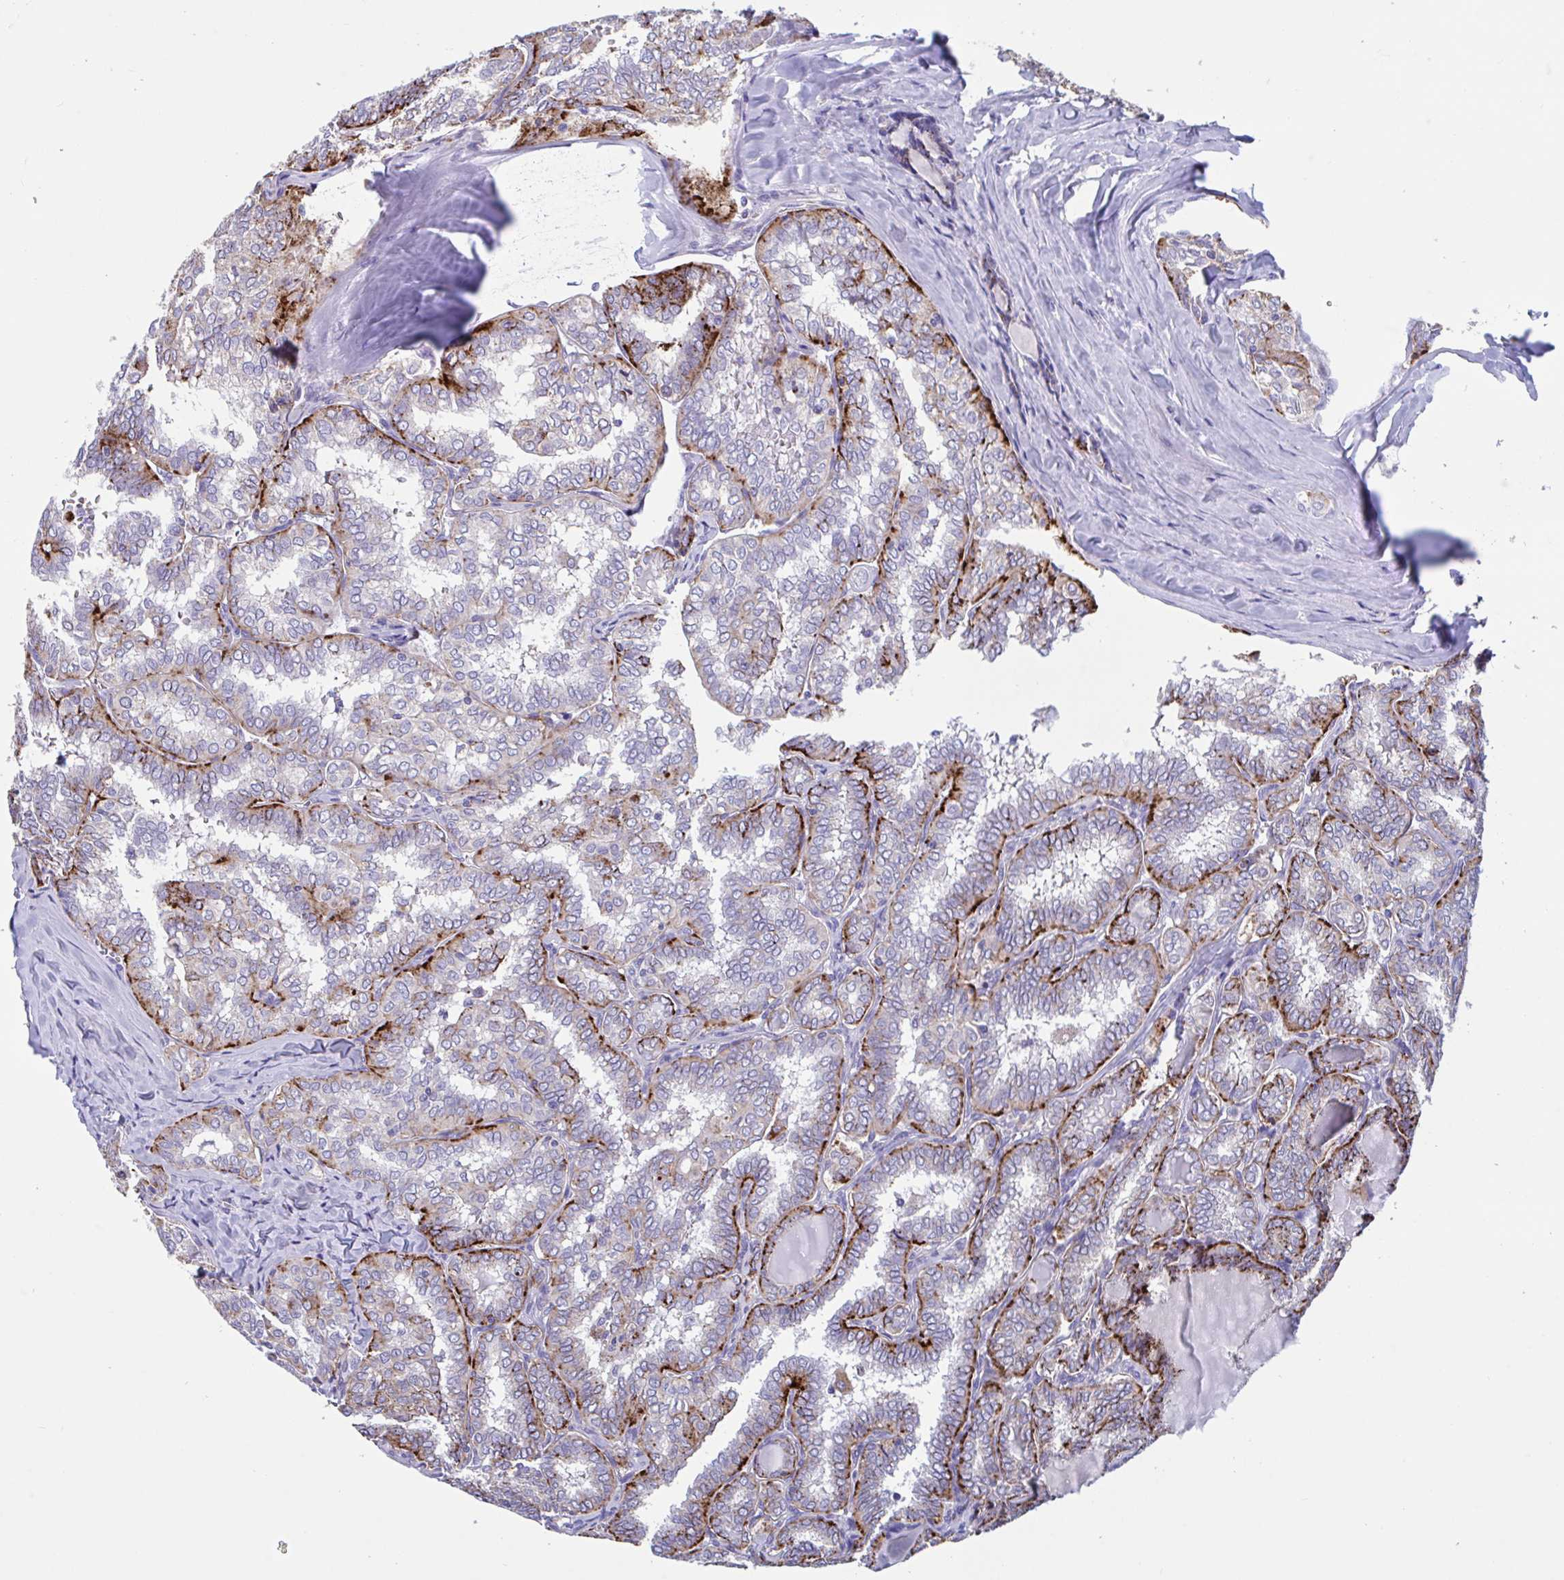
{"staining": {"intensity": "strong", "quantity": "25%-75%", "location": "cytoplasmic/membranous"}, "tissue": "thyroid cancer", "cell_type": "Tumor cells", "image_type": "cancer", "snomed": [{"axis": "morphology", "description": "Papillary adenocarcinoma, NOS"}, {"axis": "topography", "description": "Thyroid gland"}], "caption": "Immunohistochemical staining of thyroid papillary adenocarcinoma displays strong cytoplasmic/membranous protein staining in approximately 25%-75% of tumor cells.", "gene": "OR13A1", "patient": {"sex": "female", "age": 30}}